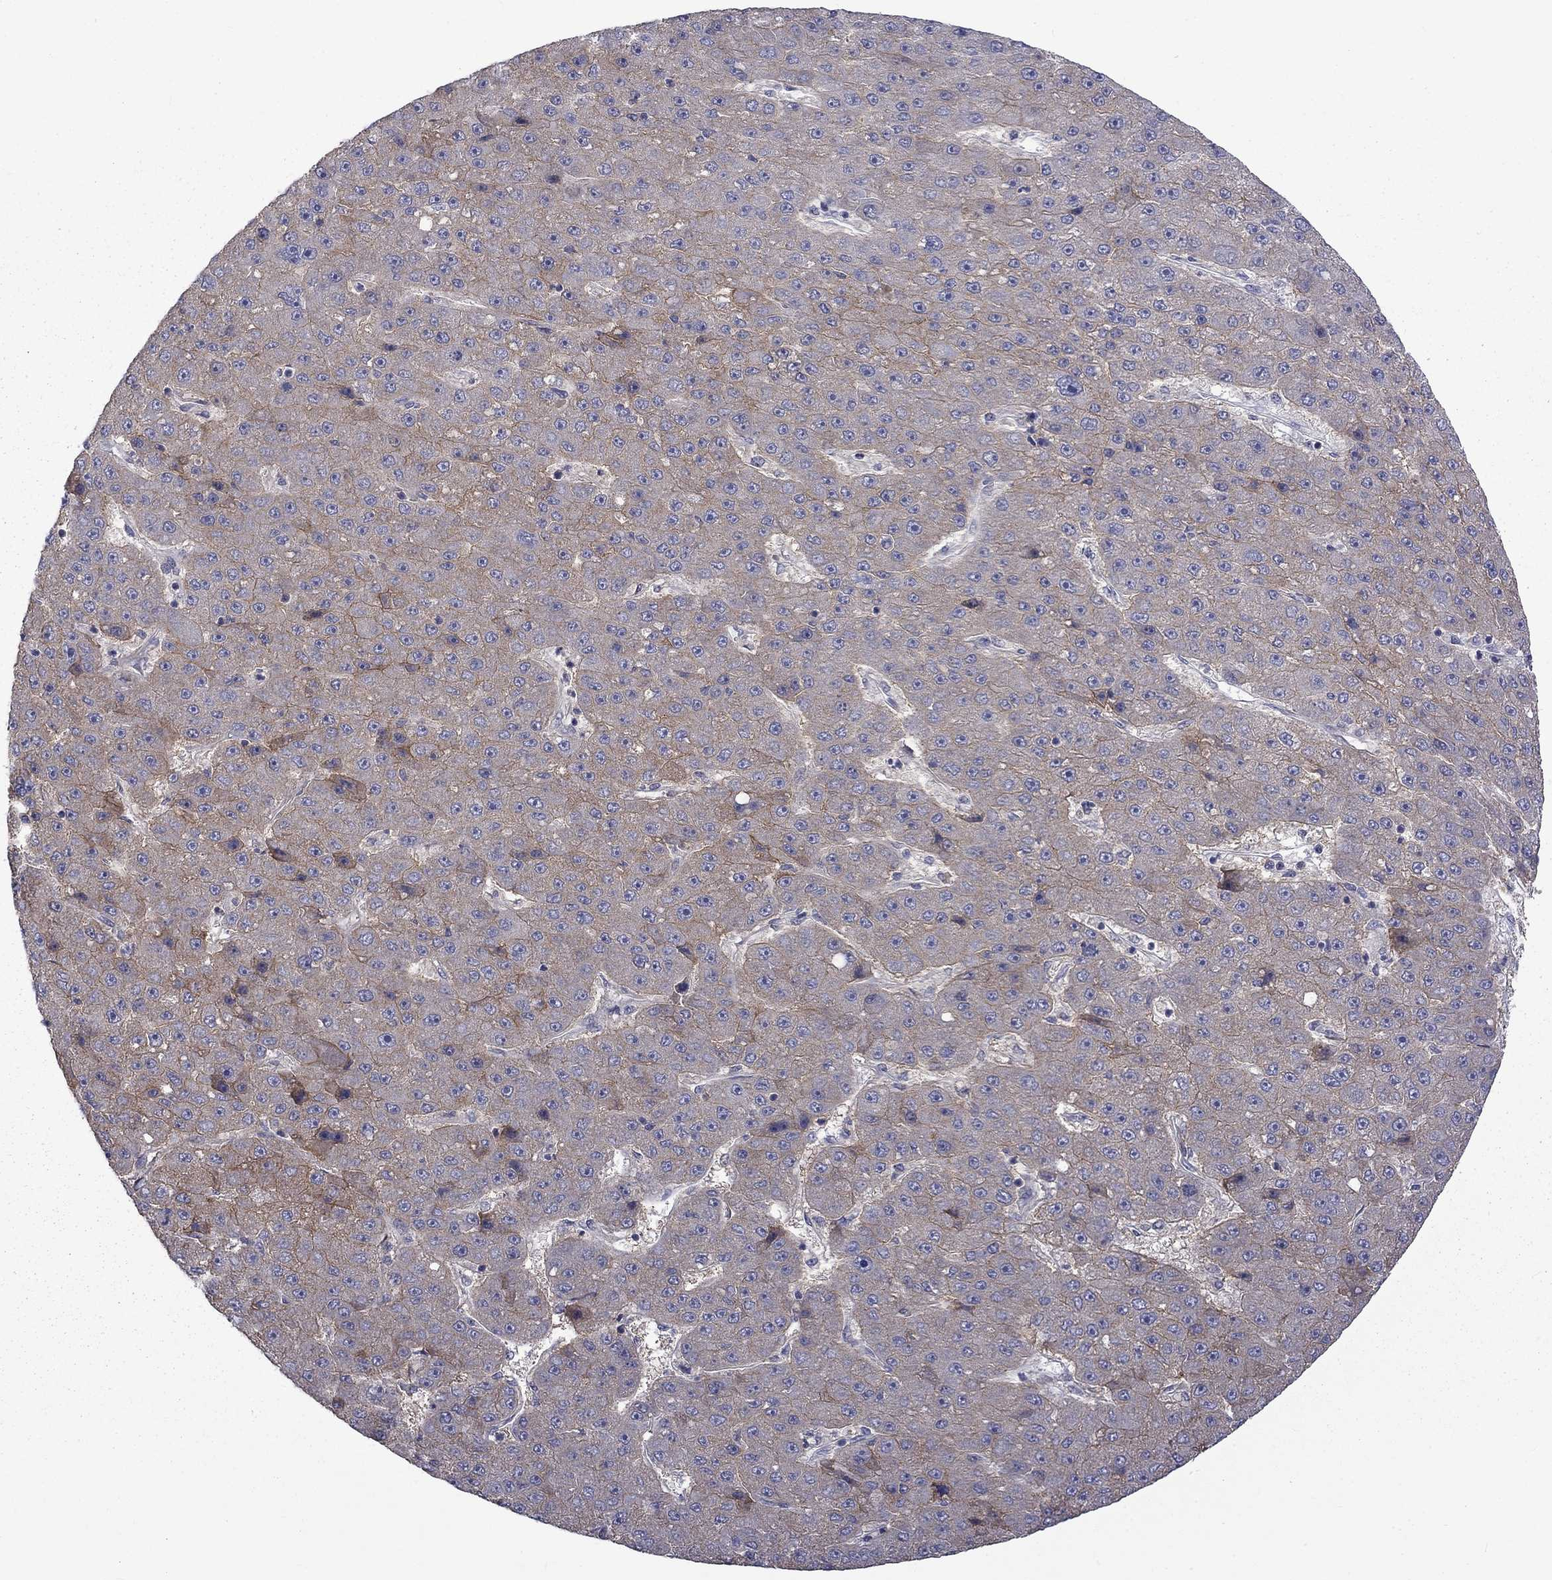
{"staining": {"intensity": "moderate", "quantity": "<25%", "location": "cytoplasmic/membranous"}, "tissue": "liver cancer", "cell_type": "Tumor cells", "image_type": "cancer", "snomed": [{"axis": "morphology", "description": "Carcinoma, Hepatocellular, NOS"}, {"axis": "topography", "description": "Liver"}], "caption": "Immunohistochemical staining of liver cancer demonstrates low levels of moderate cytoplasmic/membranous protein positivity in about <25% of tumor cells. The staining is performed using DAB brown chromogen to label protein expression. The nuclei are counter-stained blue using hematoxylin.", "gene": "SLC39A14", "patient": {"sex": "male", "age": 67}}